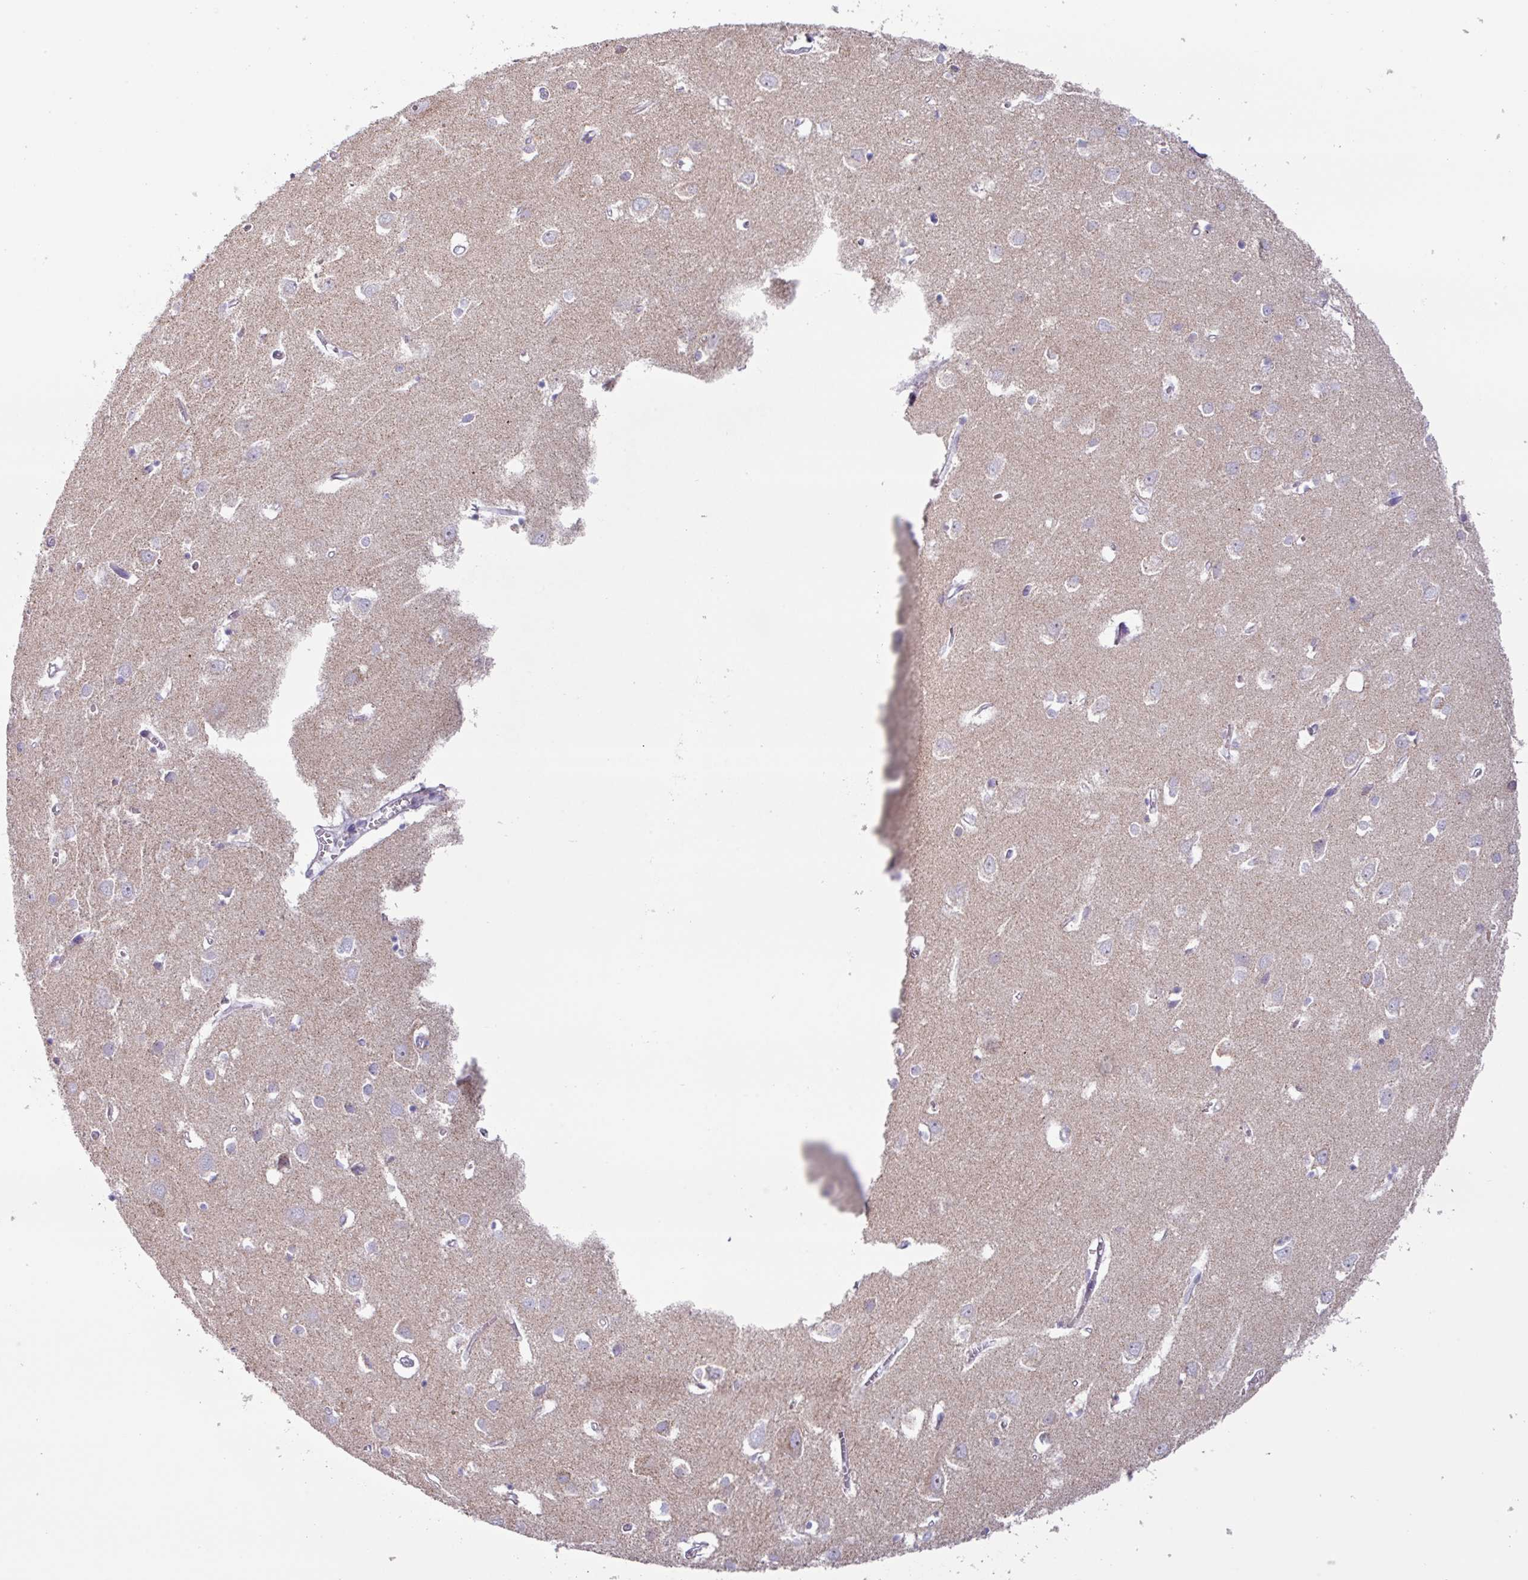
{"staining": {"intensity": "negative", "quantity": "none", "location": "none"}, "tissue": "cerebral cortex", "cell_type": "Endothelial cells", "image_type": "normal", "snomed": [{"axis": "morphology", "description": "Normal tissue, NOS"}, {"axis": "topography", "description": "Cerebral cortex"}], "caption": "Cerebral cortex stained for a protein using IHC demonstrates no positivity endothelial cells.", "gene": "MT", "patient": {"sex": "male", "age": 70}}